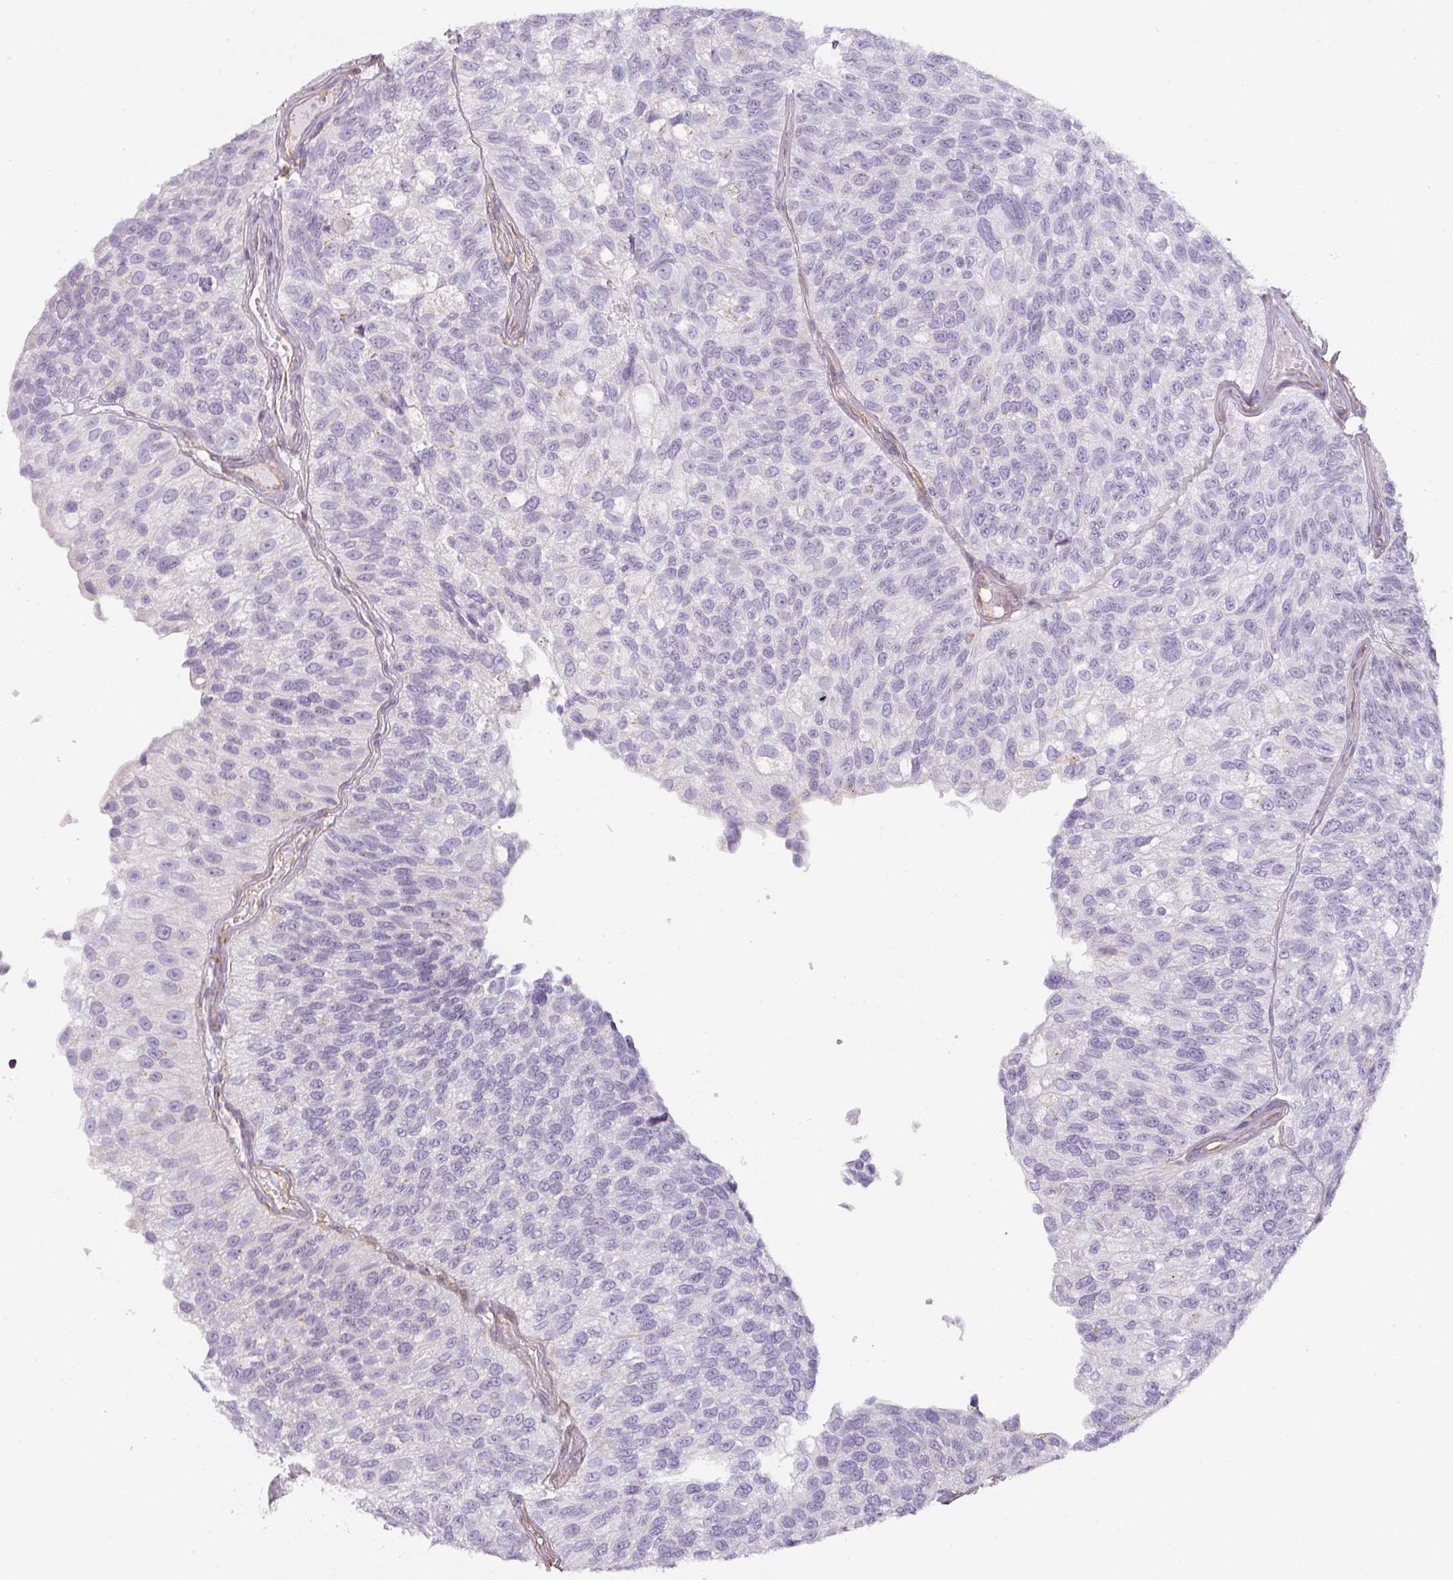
{"staining": {"intensity": "negative", "quantity": "none", "location": "none"}, "tissue": "urothelial cancer", "cell_type": "Tumor cells", "image_type": "cancer", "snomed": [{"axis": "morphology", "description": "Urothelial carcinoma, NOS"}, {"axis": "topography", "description": "Urinary bladder"}], "caption": "There is no significant staining in tumor cells of urothelial cancer.", "gene": "ATP8B2", "patient": {"sex": "male", "age": 87}}